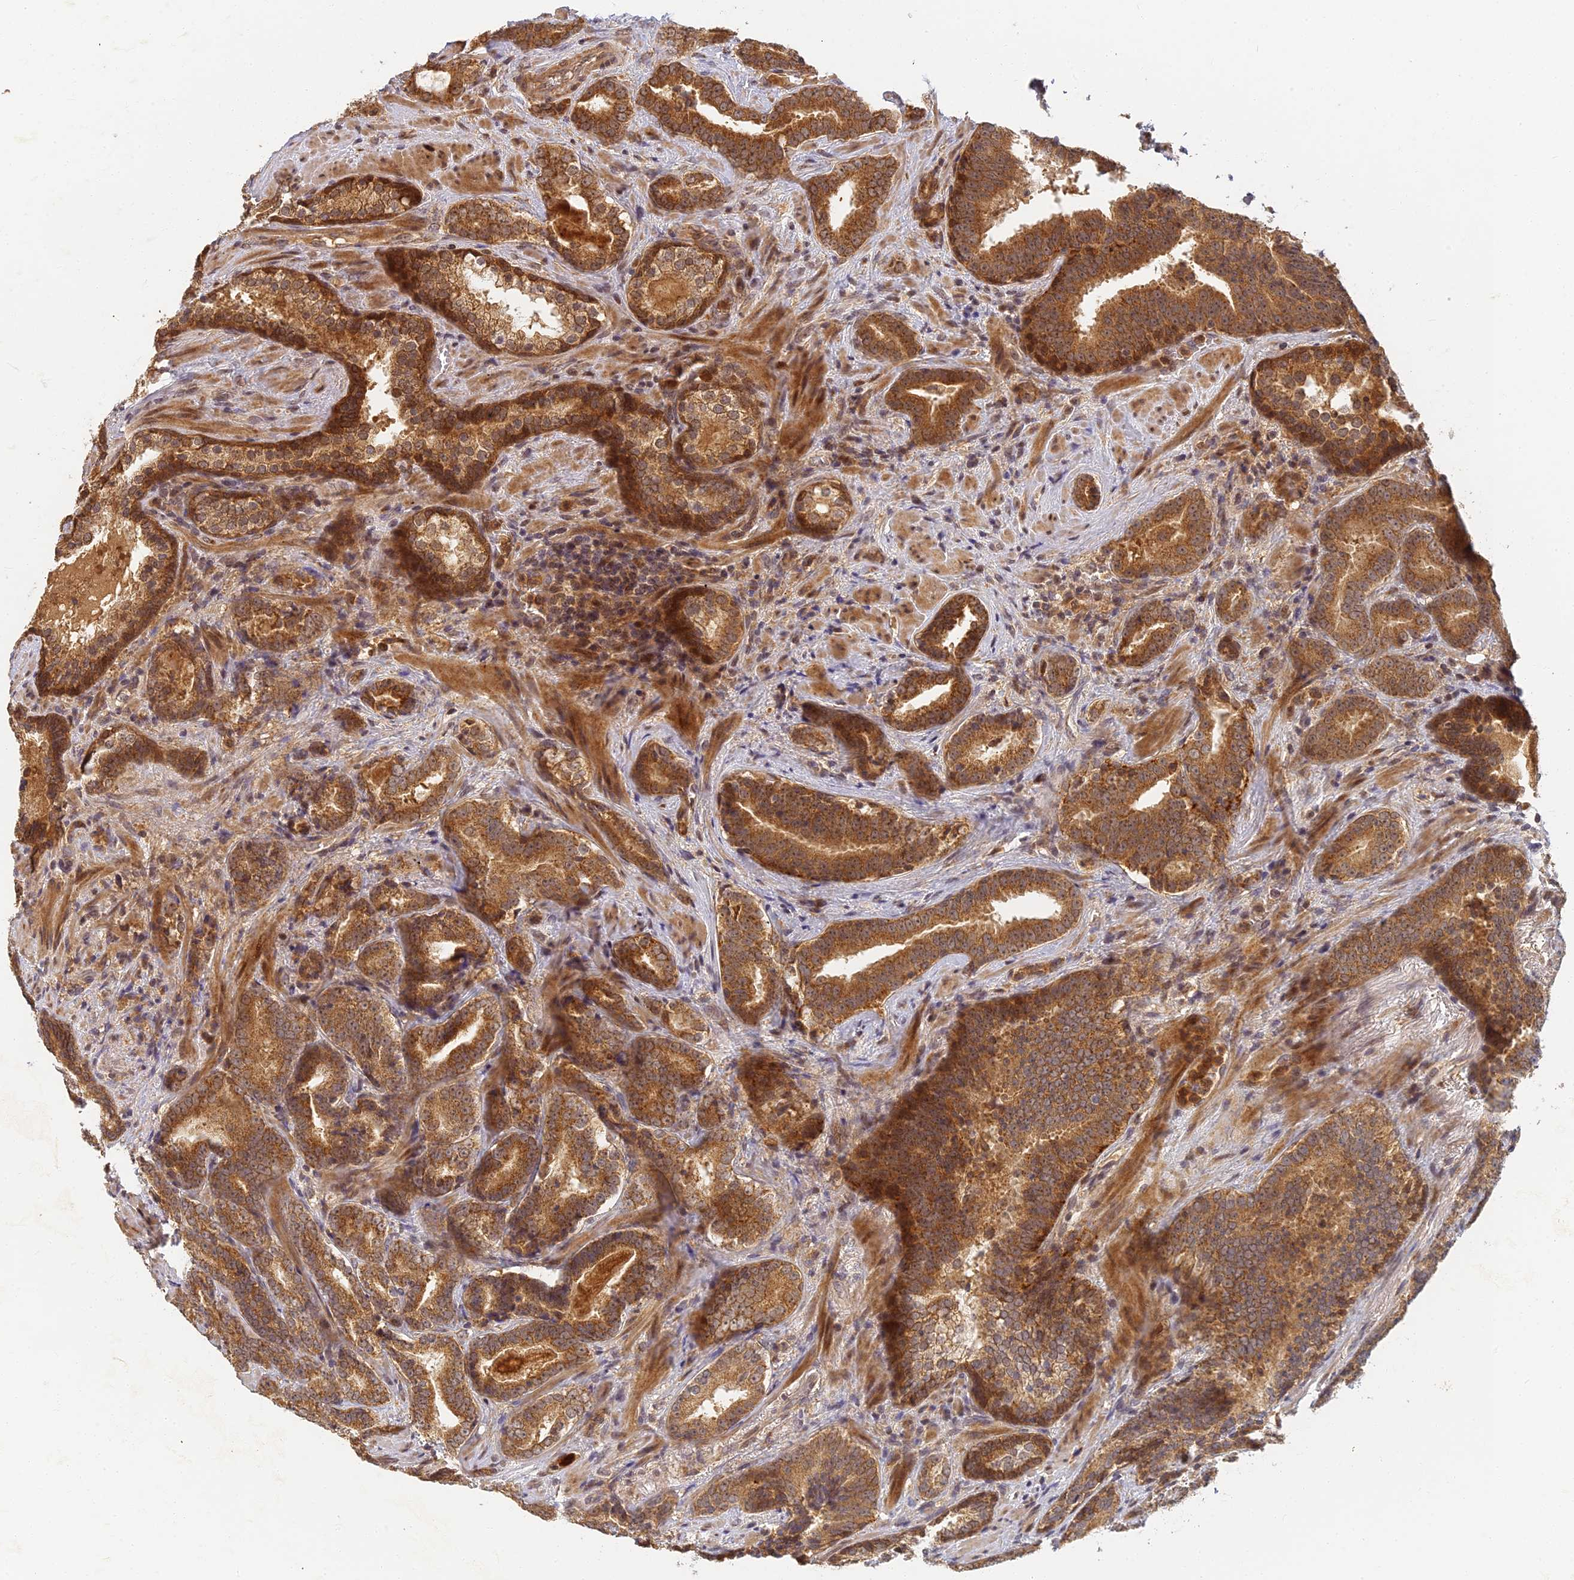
{"staining": {"intensity": "moderate", "quantity": ">75%", "location": "cytoplasmic/membranous"}, "tissue": "prostate cancer", "cell_type": "Tumor cells", "image_type": "cancer", "snomed": [{"axis": "morphology", "description": "Adenocarcinoma, Low grade"}, {"axis": "topography", "description": "Prostate"}], "caption": "The image displays immunohistochemical staining of prostate low-grade adenocarcinoma. There is moderate cytoplasmic/membranous positivity is seen in approximately >75% of tumor cells.", "gene": "RGL3", "patient": {"sex": "male", "age": 58}}